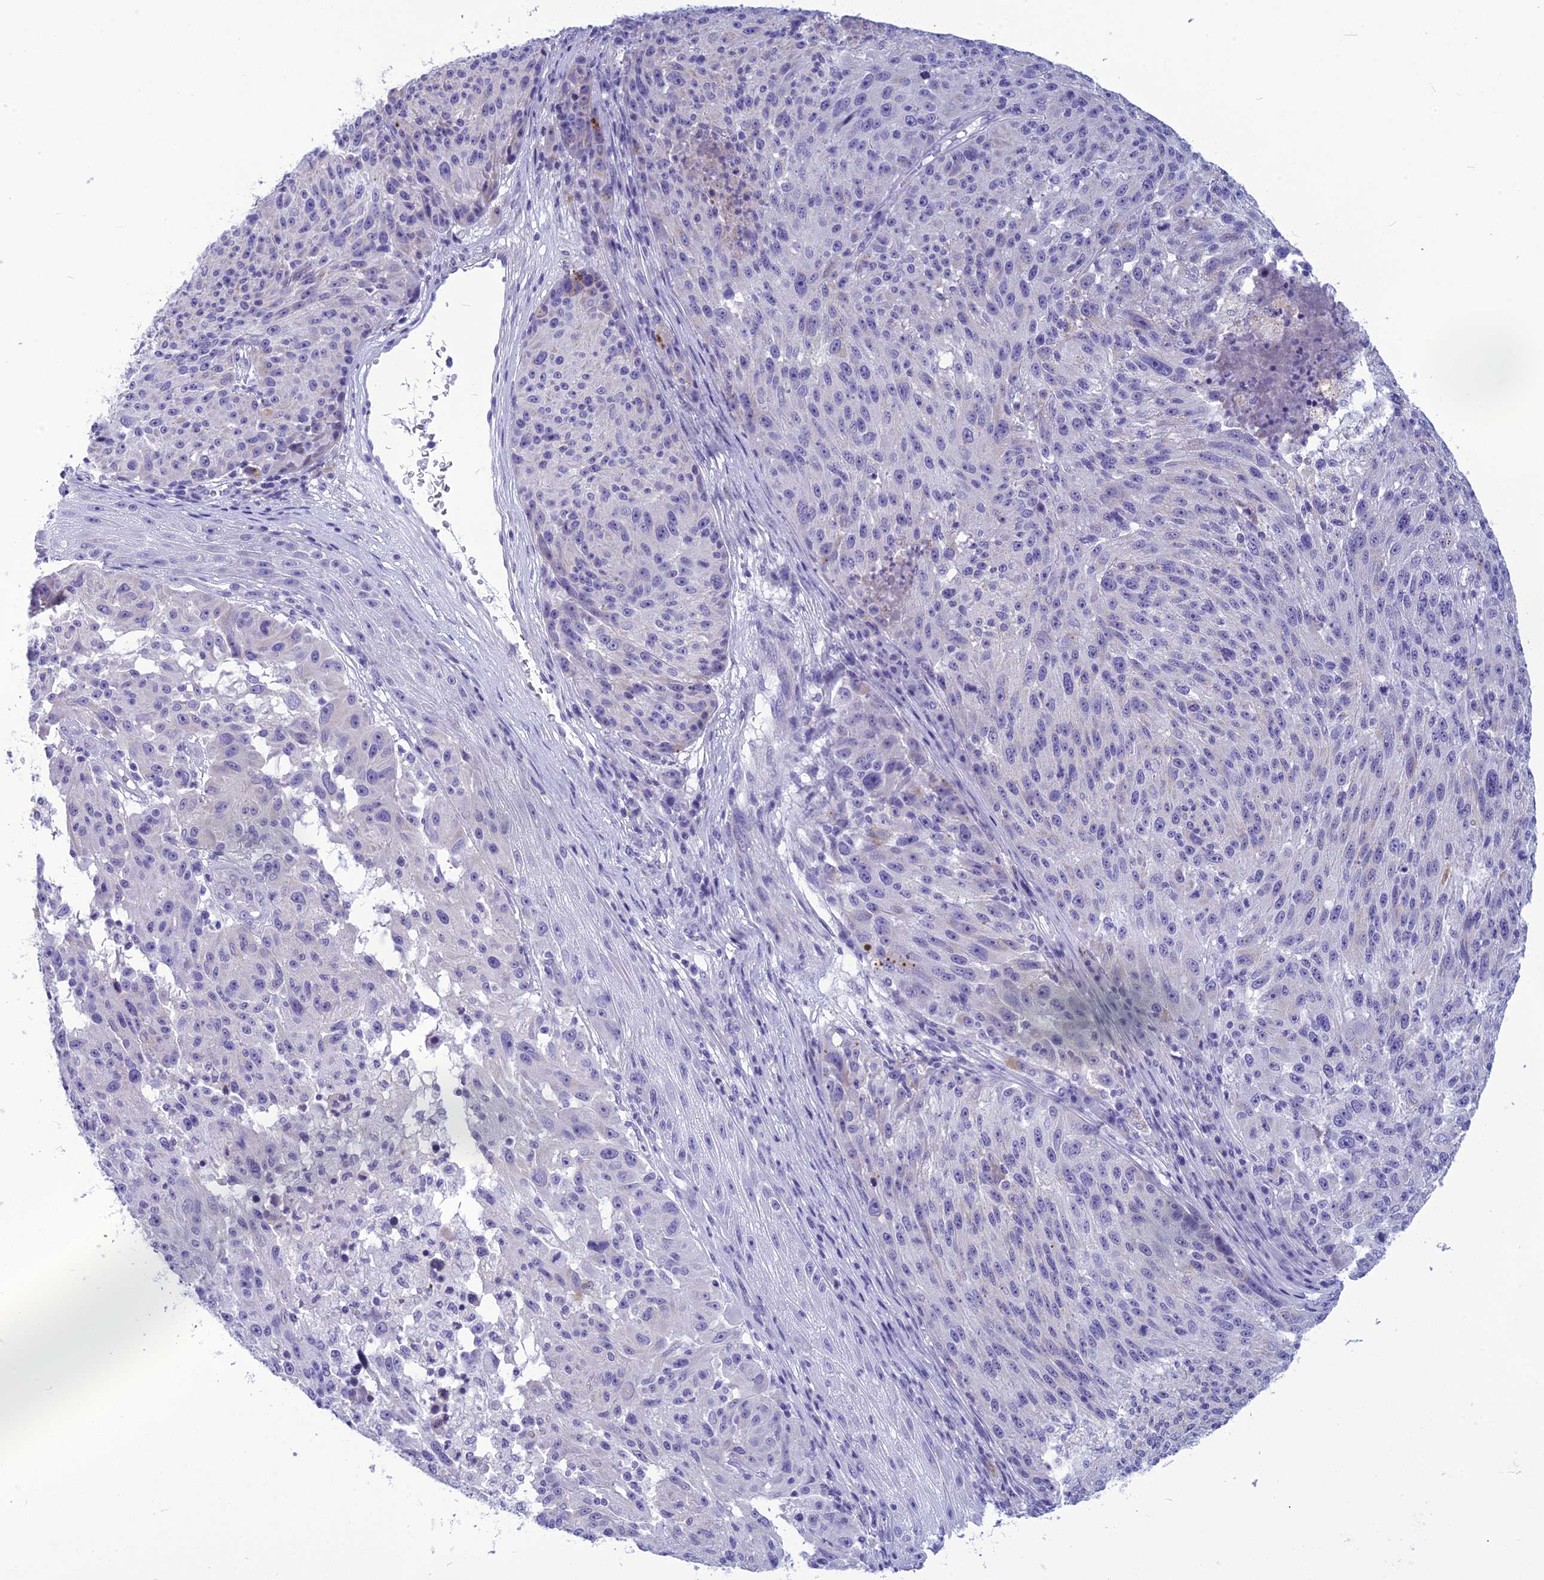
{"staining": {"intensity": "negative", "quantity": "none", "location": "none"}, "tissue": "melanoma", "cell_type": "Tumor cells", "image_type": "cancer", "snomed": [{"axis": "morphology", "description": "Malignant melanoma, NOS"}, {"axis": "topography", "description": "Skin"}], "caption": "Immunohistochemistry of melanoma displays no staining in tumor cells.", "gene": "BBS2", "patient": {"sex": "male", "age": 53}}